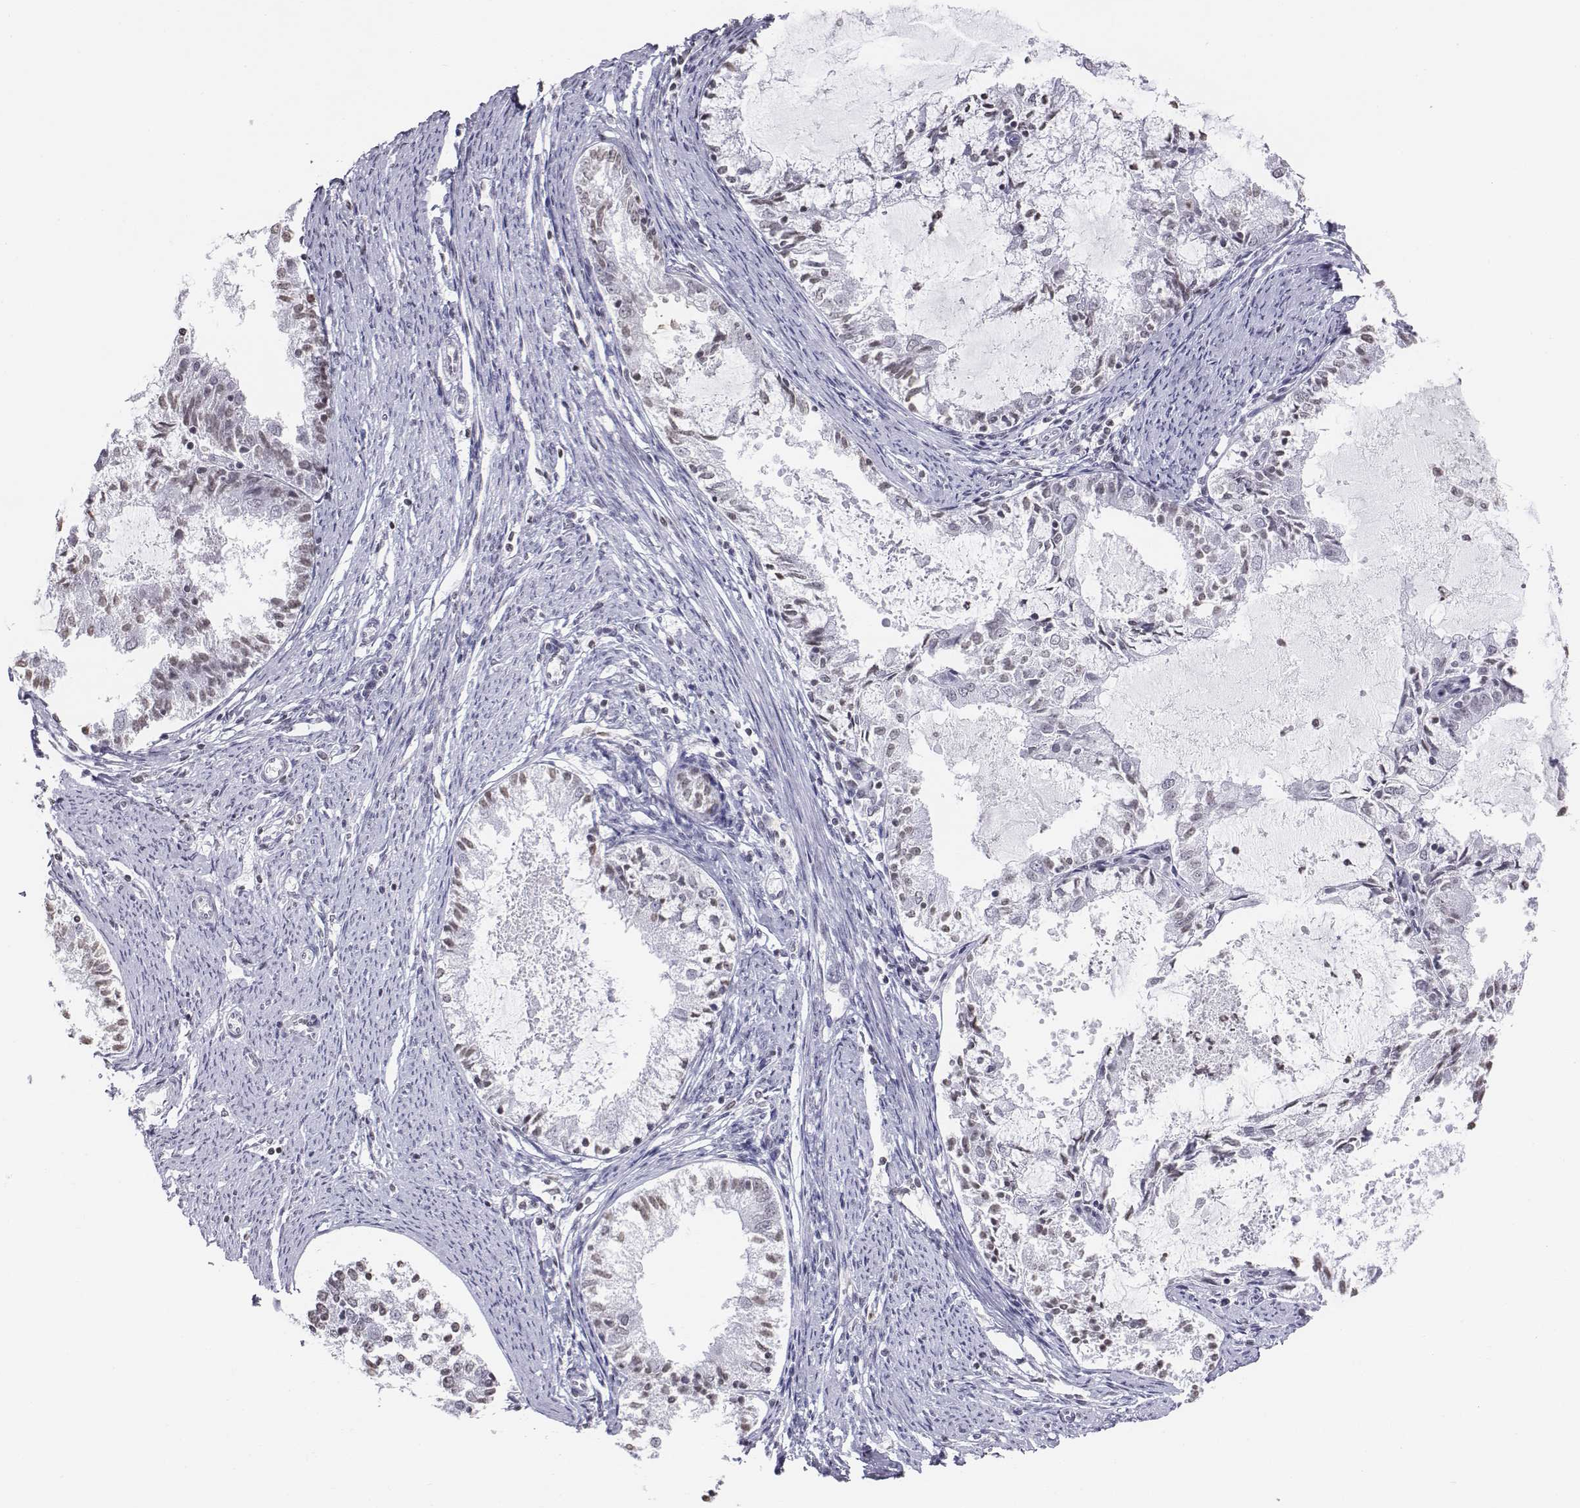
{"staining": {"intensity": "weak", "quantity": "25%-75%", "location": "cytoplasmic/membranous"}, "tissue": "endometrial cancer", "cell_type": "Tumor cells", "image_type": "cancer", "snomed": [{"axis": "morphology", "description": "Adenocarcinoma, NOS"}, {"axis": "topography", "description": "Endometrium"}], "caption": "This is an image of immunohistochemistry (IHC) staining of endometrial cancer, which shows weak staining in the cytoplasmic/membranous of tumor cells.", "gene": "BARHL1", "patient": {"sex": "female", "age": 57}}